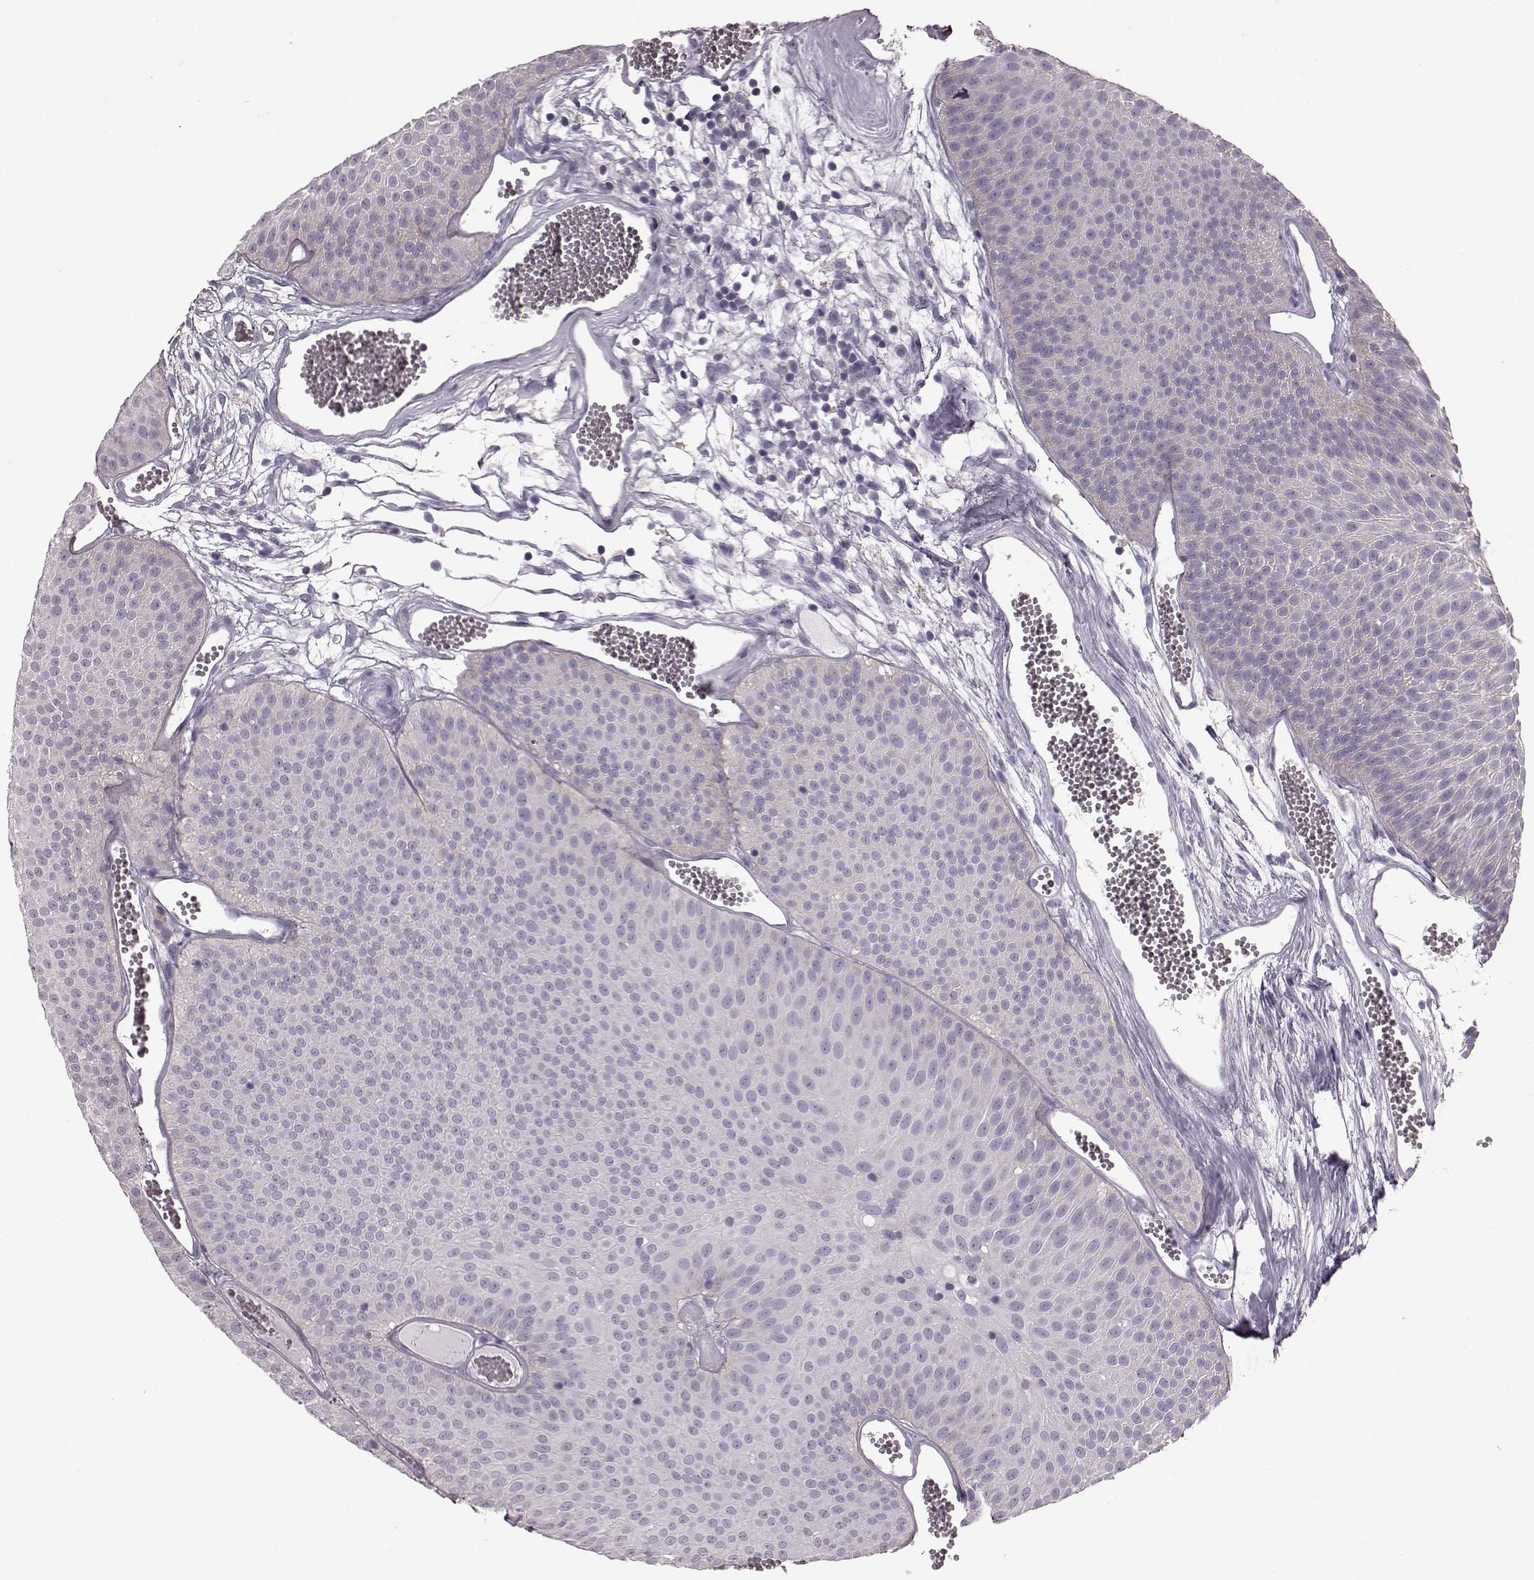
{"staining": {"intensity": "negative", "quantity": "none", "location": "none"}, "tissue": "urothelial cancer", "cell_type": "Tumor cells", "image_type": "cancer", "snomed": [{"axis": "morphology", "description": "Urothelial carcinoma, Low grade"}, {"axis": "topography", "description": "Urinary bladder"}], "caption": "This is an IHC micrograph of urothelial cancer. There is no staining in tumor cells.", "gene": "CRYBA2", "patient": {"sex": "male", "age": 52}}